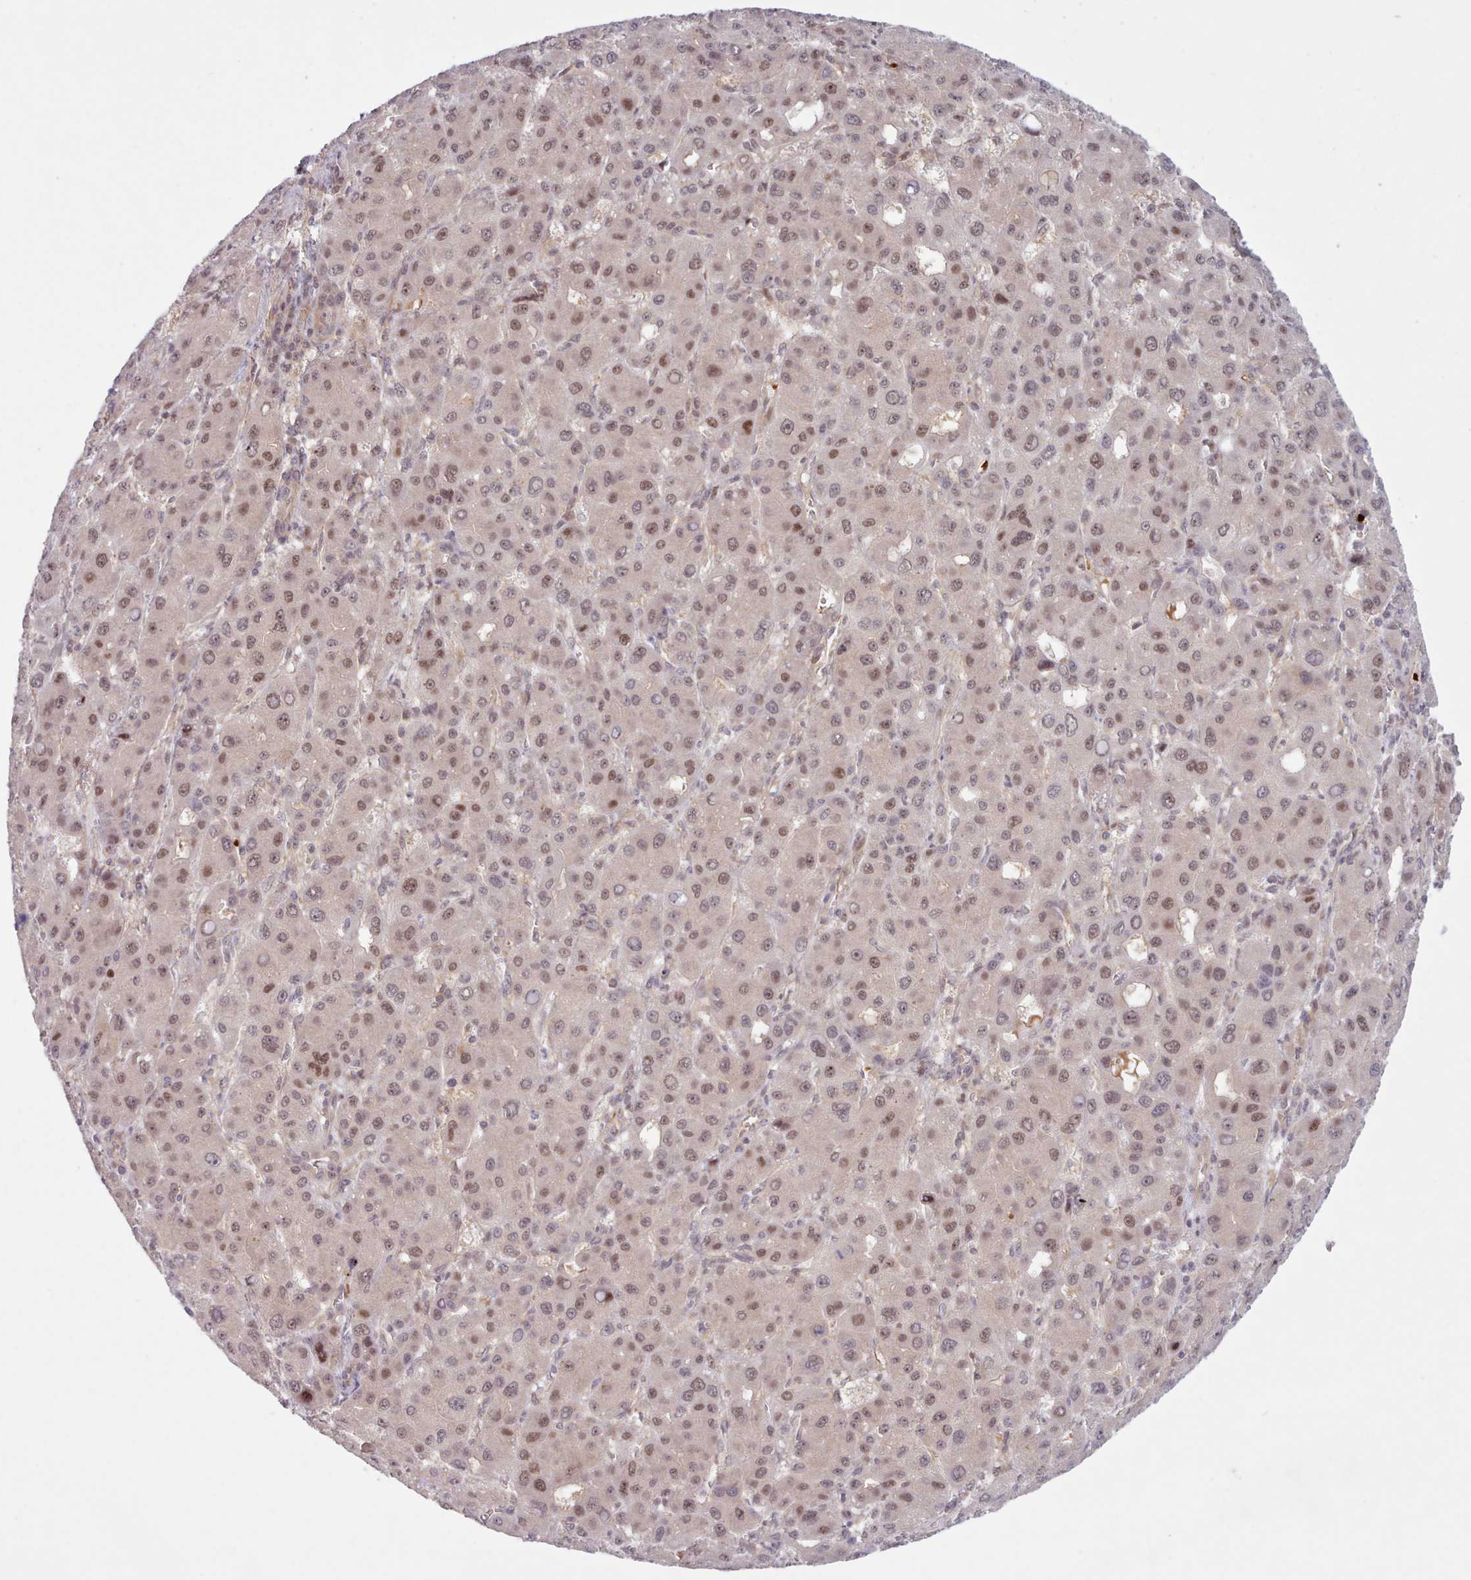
{"staining": {"intensity": "moderate", "quantity": "25%-75%", "location": "nuclear"}, "tissue": "liver cancer", "cell_type": "Tumor cells", "image_type": "cancer", "snomed": [{"axis": "morphology", "description": "Carcinoma, Hepatocellular, NOS"}, {"axis": "topography", "description": "Liver"}], "caption": "This micrograph demonstrates immunohistochemistry (IHC) staining of human liver cancer (hepatocellular carcinoma), with medium moderate nuclear expression in approximately 25%-75% of tumor cells.", "gene": "KBTBD7", "patient": {"sex": "male", "age": 55}}